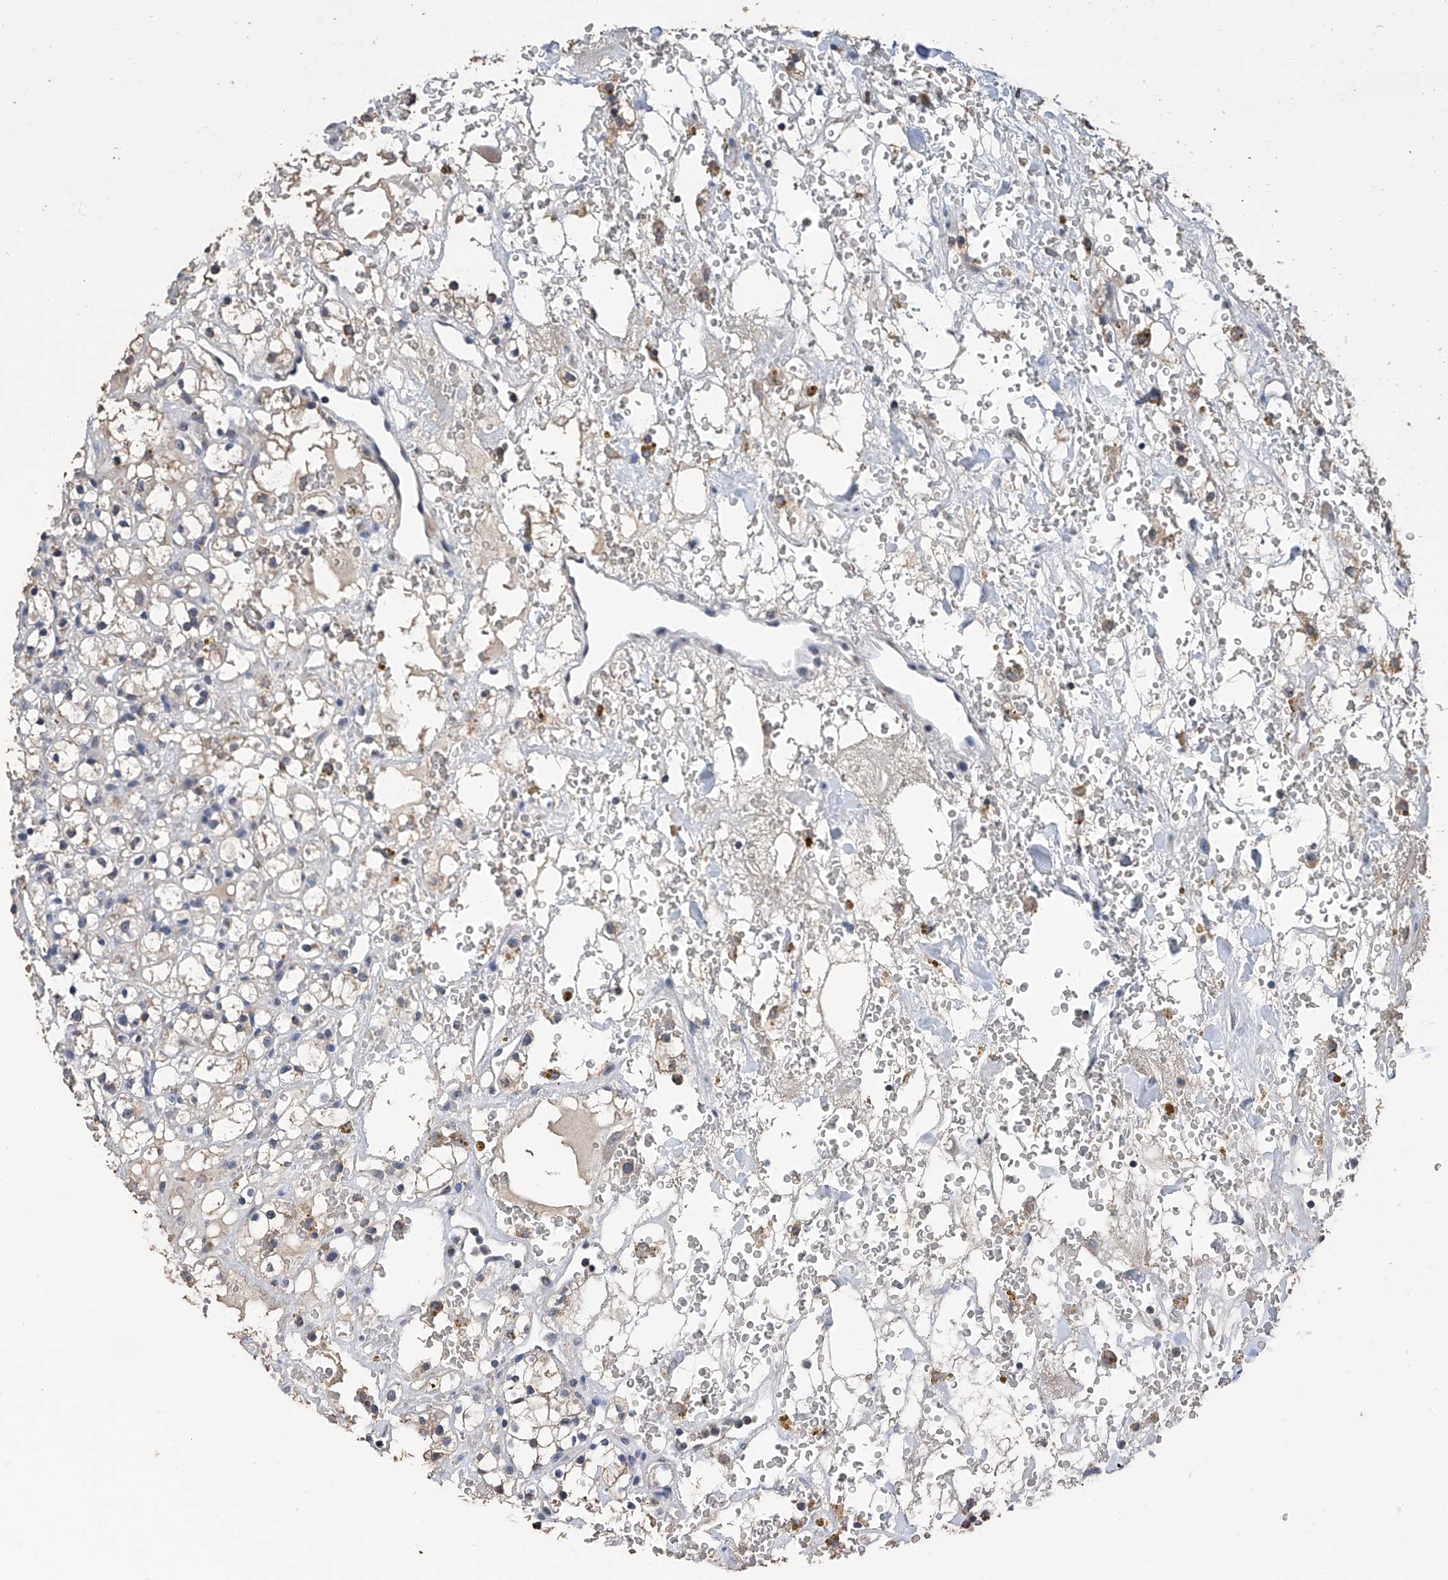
{"staining": {"intensity": "negative", "quantity": "none", "location": "none"}, "tissue": "renal cancer", "cell_type": "Tumor cells", "image_type": "cancer", "snomed": [{"axis": "morphology", "description": "Adenocarcinoma, NOS"}, {"axis": "topography", "description": "Kidney"}], "caption": "Tumor cells show no significant protein positivity in adenocarcinoma (renal). (DAB immunohistochemistry (IHC), high magnification).", "gene": "GPT", "patient": {"sex": "male", "age": 61}}